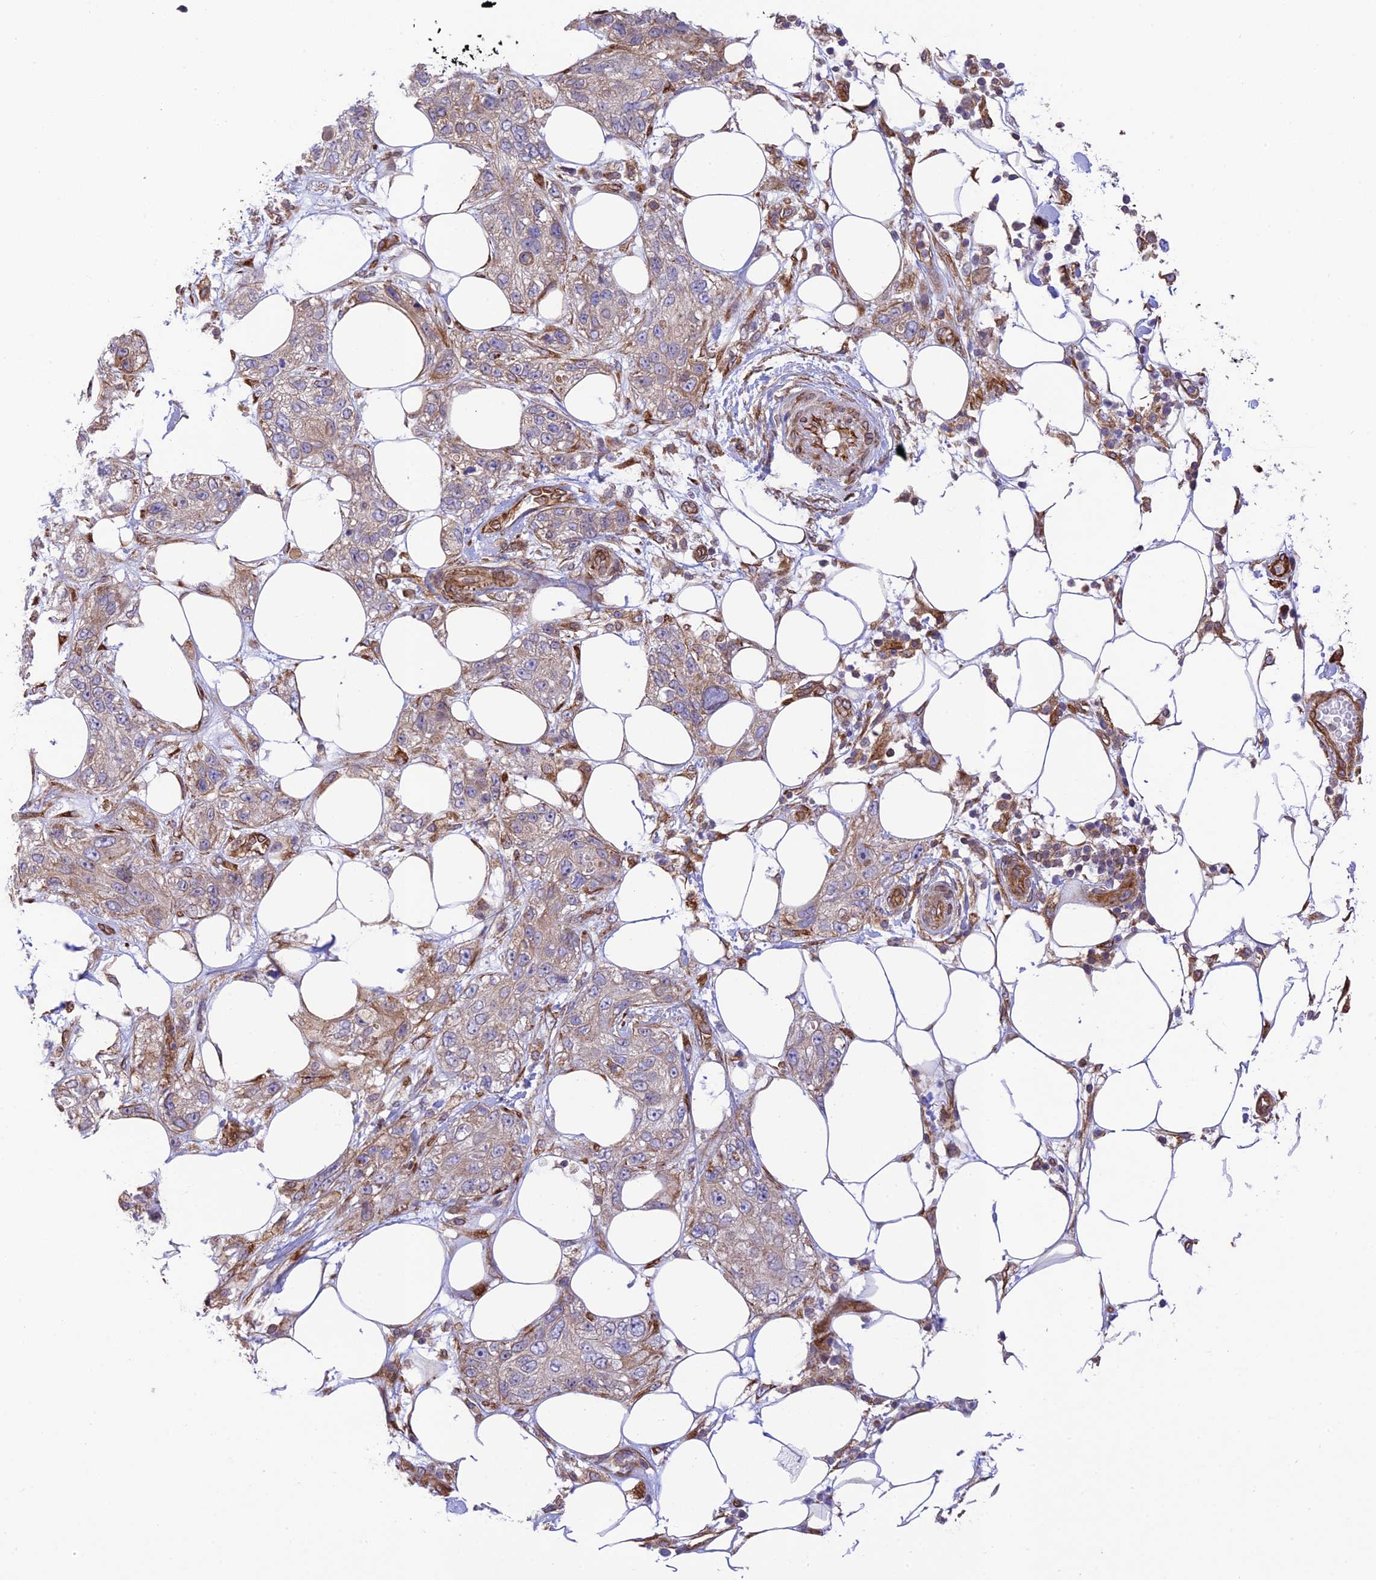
{"staining": {"intensity": "weak", "quantity": "<25%", "location": "cytoplasmic/membranous"}, "tissue": "skin cancer", "cell_type": "Tumor cells", "image_type": "cancer", "snomed": [{"axis": "morphology", "description": "Normal tissue, NOS"}, {"axis": "morphology", "description": "Squamous cell carcinoma, NOS"}, {"axis": "topography", "description": "Skin"}], "caption": "High power microscopy image of an immunohistochemistry photomicrograph of skin cancer, revealing no significant positivity in tumor cells.", "gene": "EXOC3L4", "patient": {"sex": "male", "age": 72}}